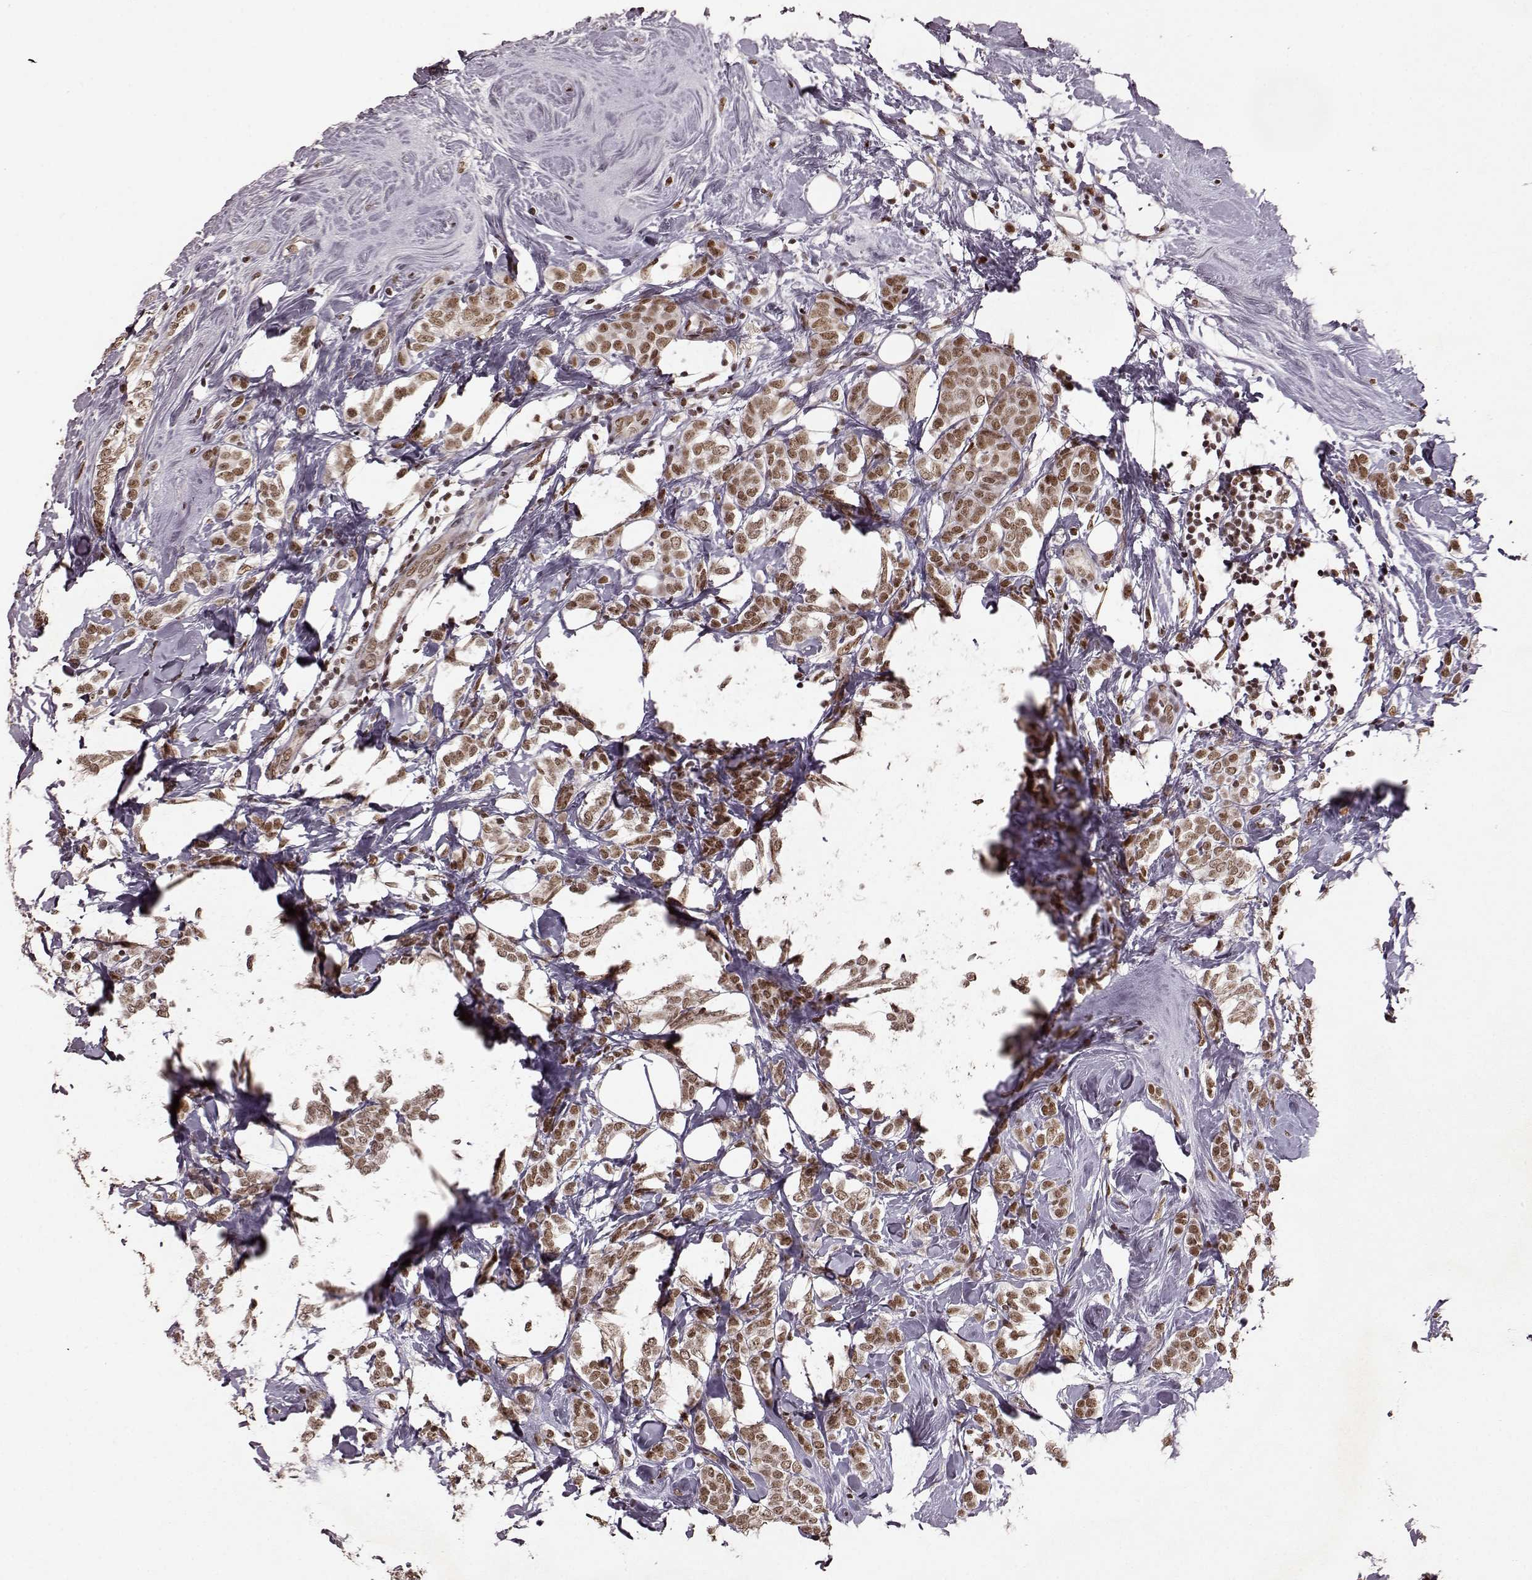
{"staining": {"intensity": "moderate", "quantity": ">75%", "location": "cytoplasmic/membranous"}, "tissue": "breast cancer", "cell_type": "Tumor cells", "image_type": "cancer", "snomed": [{"axis": "morphology", "description": "Lobular carcinoma"}, {"axis": "topography", "description": "Breast"}], "caption": "The histopathology image shows a brown stain indicating the presence of a protein in the cytoplasmic/membranous of tumor cells in breast cancer.", "gene": "RRAGD", "patient": {"sex": "female", "age": 49}}